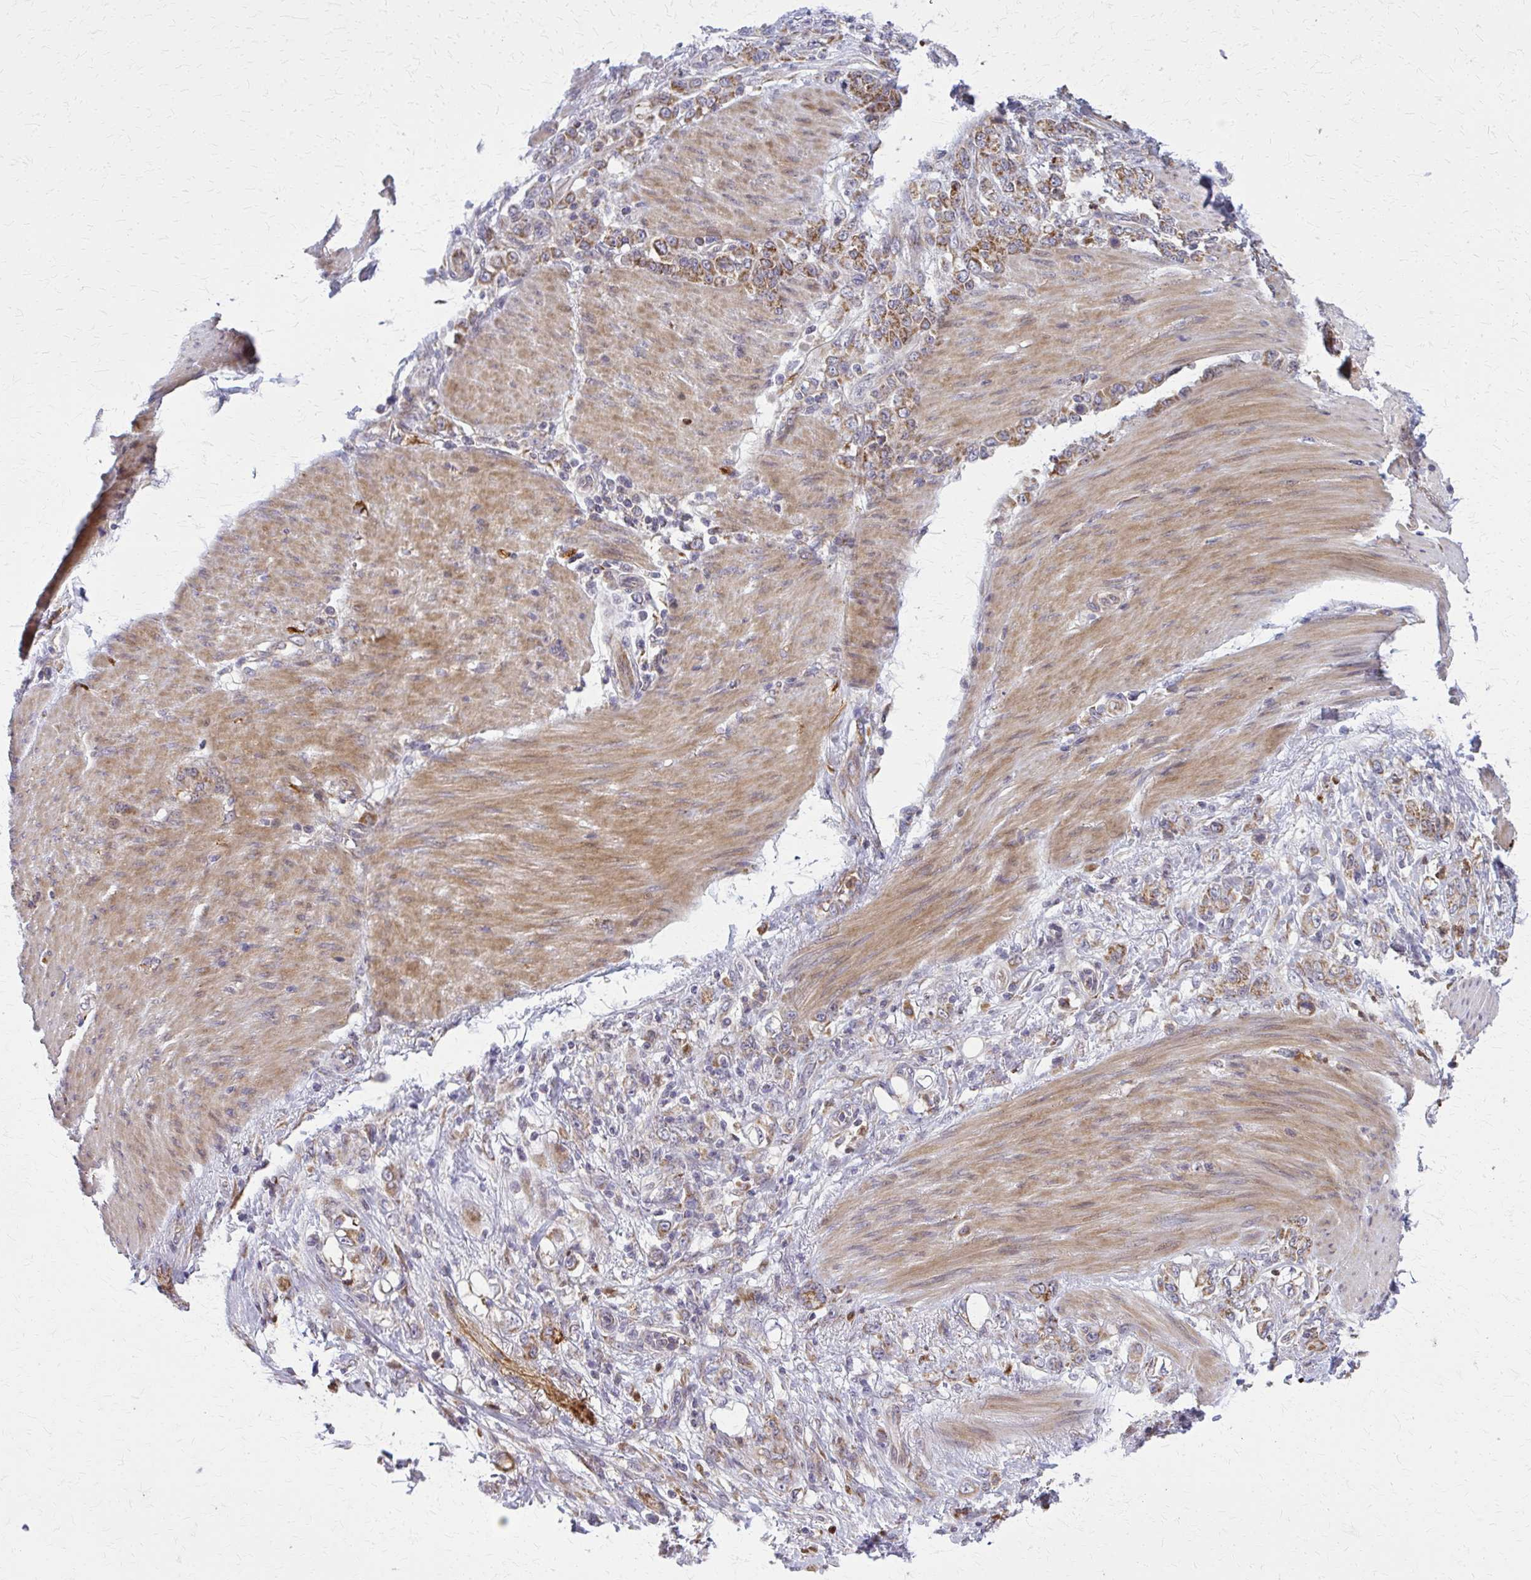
{"staining": {"intensity": "moderate", "quantity": ">75%", "location": "cytoplasmic/membranous"}, "tissue": "stomach cancer", "cell_type": "Tumor cells", "image_type": "cancer", "snomed": [{"axis": "morphology", "description": "Adenocarcinoma, NOS"}, {"axis": "topography", "description": "Stomach"}], "caption": "This photomicrograph shows IHC staining of human stomach adenocarcinoma, with medium moderate cytoplasmic/membranous expression in about >75% of tumor cells.", "gene": "MCCC1", "patient": {"sex": "female", "age": 79}}